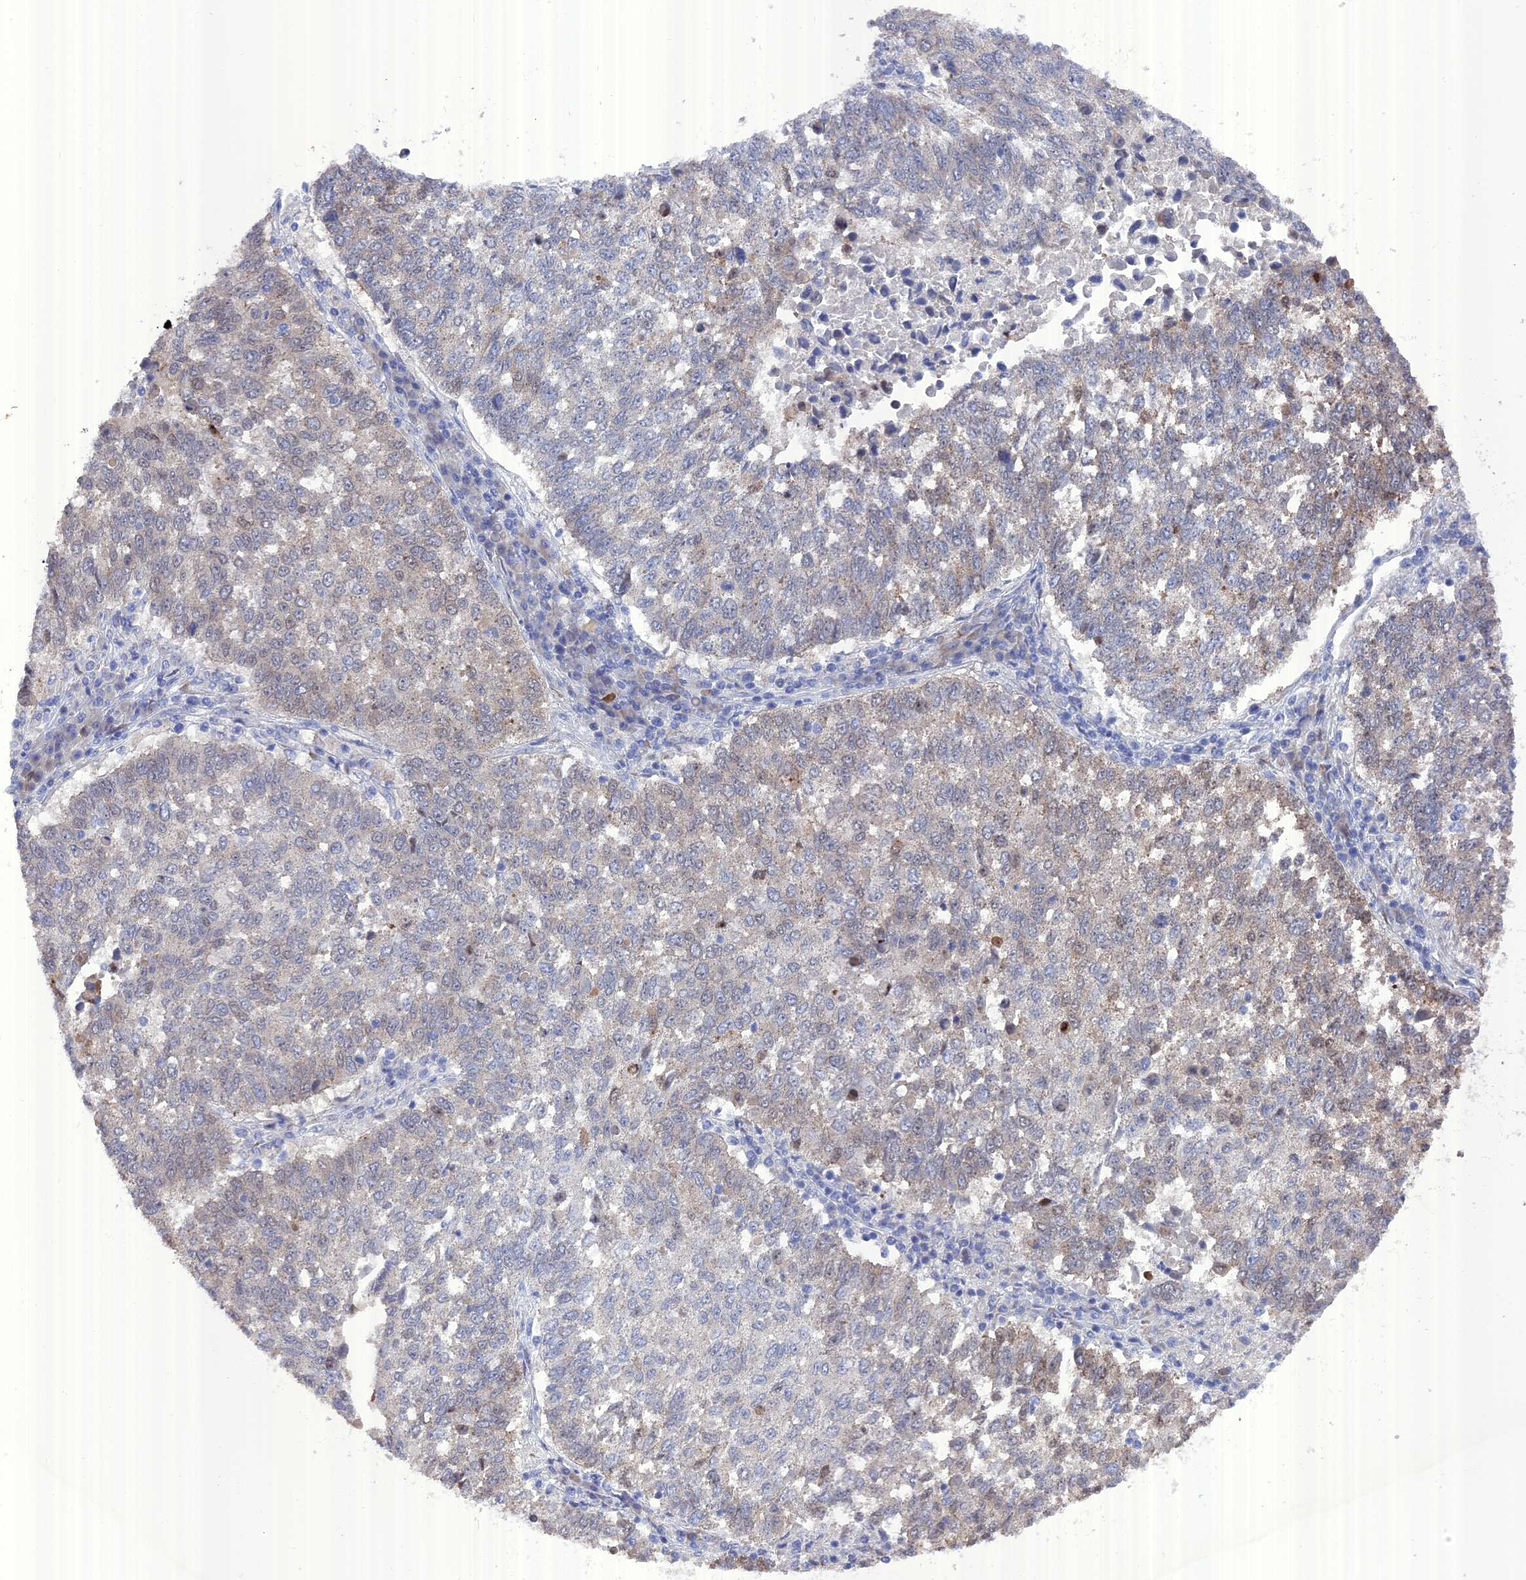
{"staining": {"intensity": "weak", "quantity": "<25%", "location": "cytoplasmic/membranous,nuclear"}, "tissue": "lung cancer", "cell_type": "Tumor cells", "image_type": "cancer", "snomed": [{"axis": "morphology", "description": "Squamous cell carcinoma, NOS"}, {"axis": "topography", "description": "Lung"}], "caption": "A high-resolution photomicrograph shows IHC staining of lung cancer, which reveals no significant expression in tumor cells.", "gene": "TMEM161A", "patient": {"sex": "male", "age": 73}}